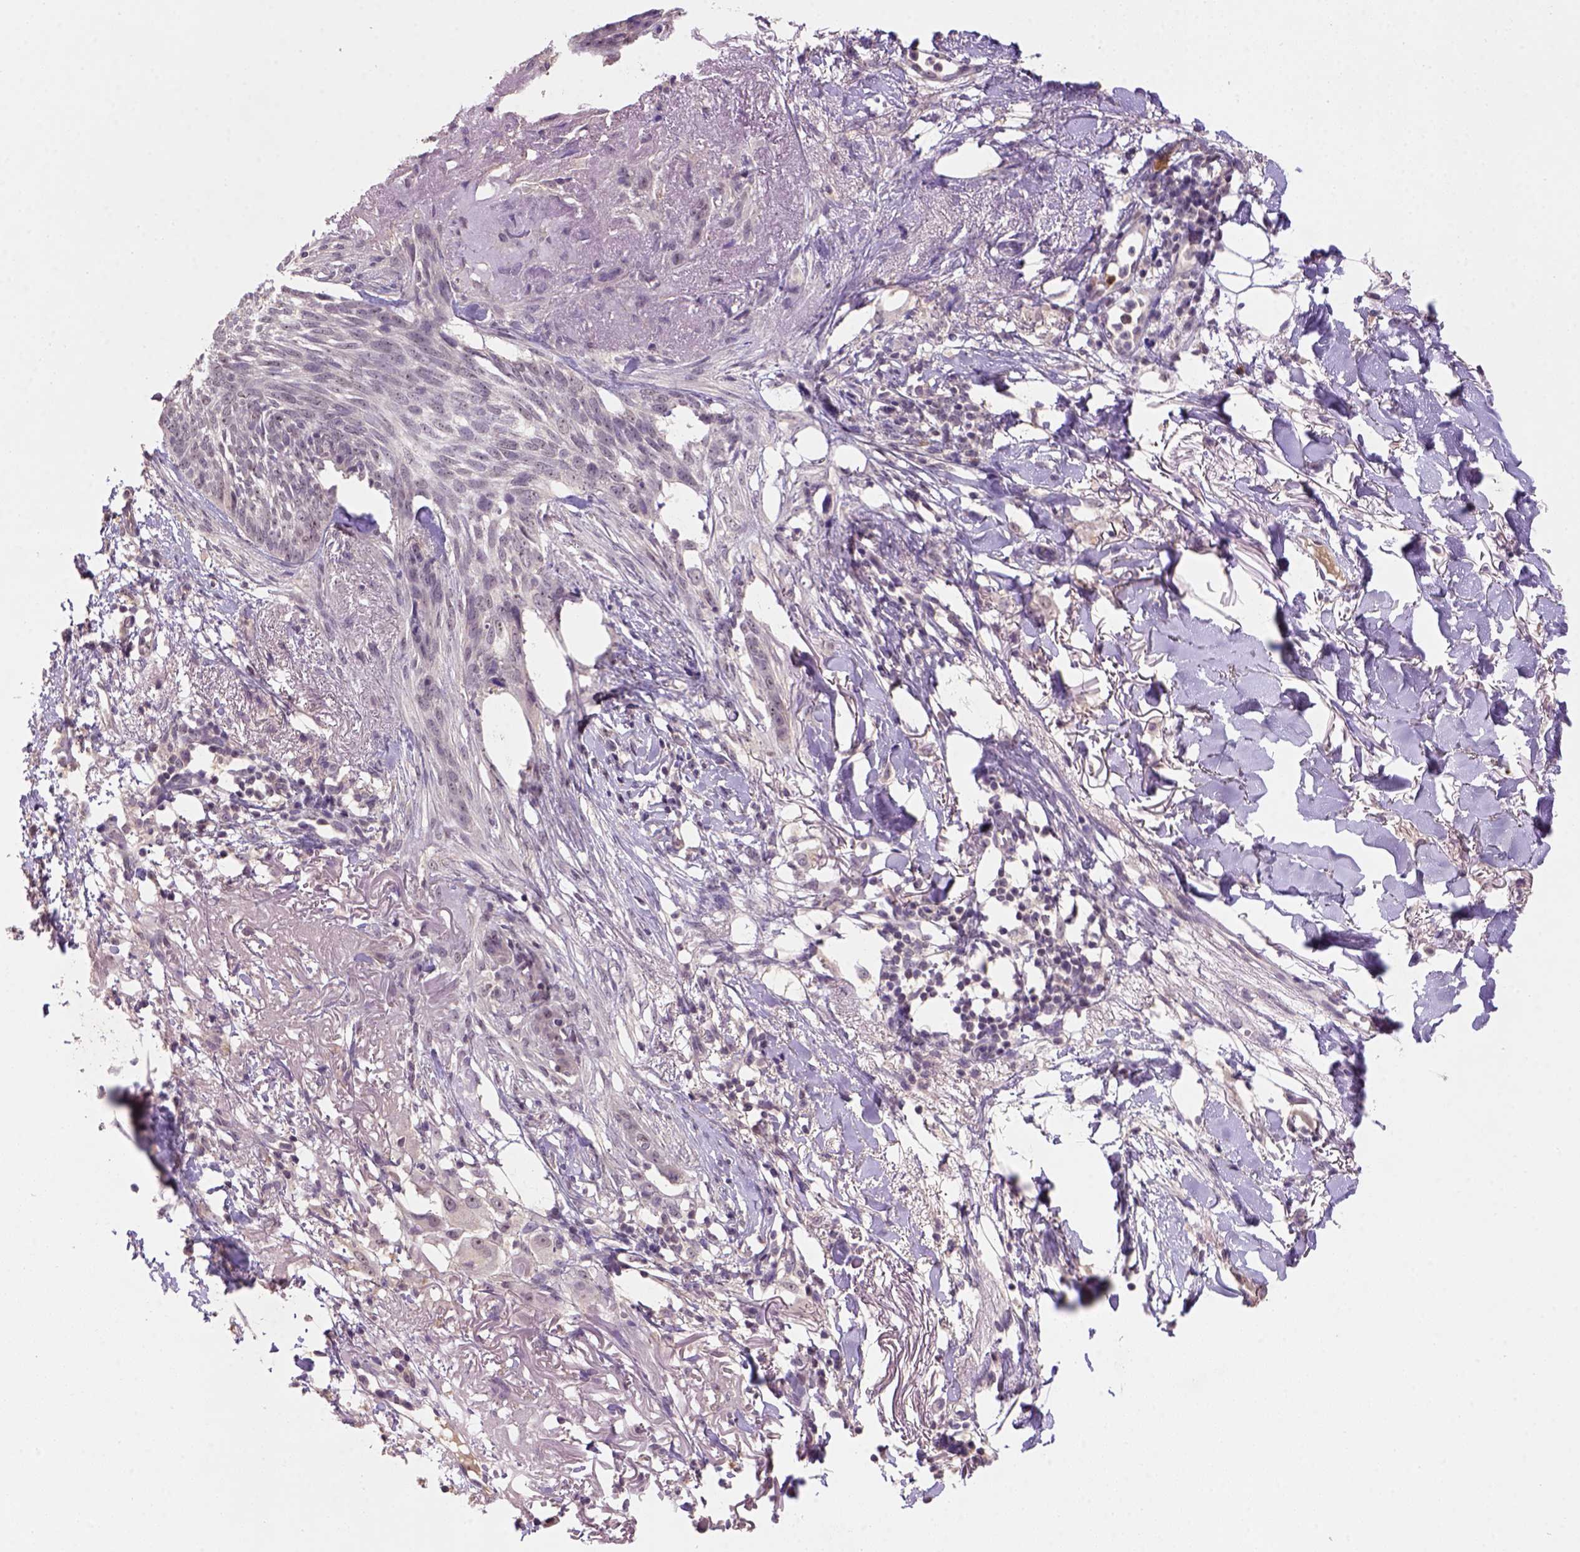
{"staining": {"intensity": "weak", "quantity": ">75%", "location": "cytoplasmic/membranous,nuclear"}, "tissue": "skin cancer", "cell_type": "Tumor cells", "image_type": "cancer", "snomed": [{"axis": "morphology", "description": "Normal tissue, NOS"}, {"axis": "morphology", "description": "Basal cell carcinoma"}, {"axis": "topography", "description": "Skin"}], "caption": "Immunohistochemical staining of skin cancer (basal cell carcinoma) displays low levels of weak cytoplasmic/membranous and nuclear protein staining in approximately >75% of tumor cells. The staining is performed using DAB brown chromogen to label protein expression. The nuclei are counter-stained blue using hematoxylin.", "gene": "SCML4", "patient": {"sex": "male", "age": 84}}